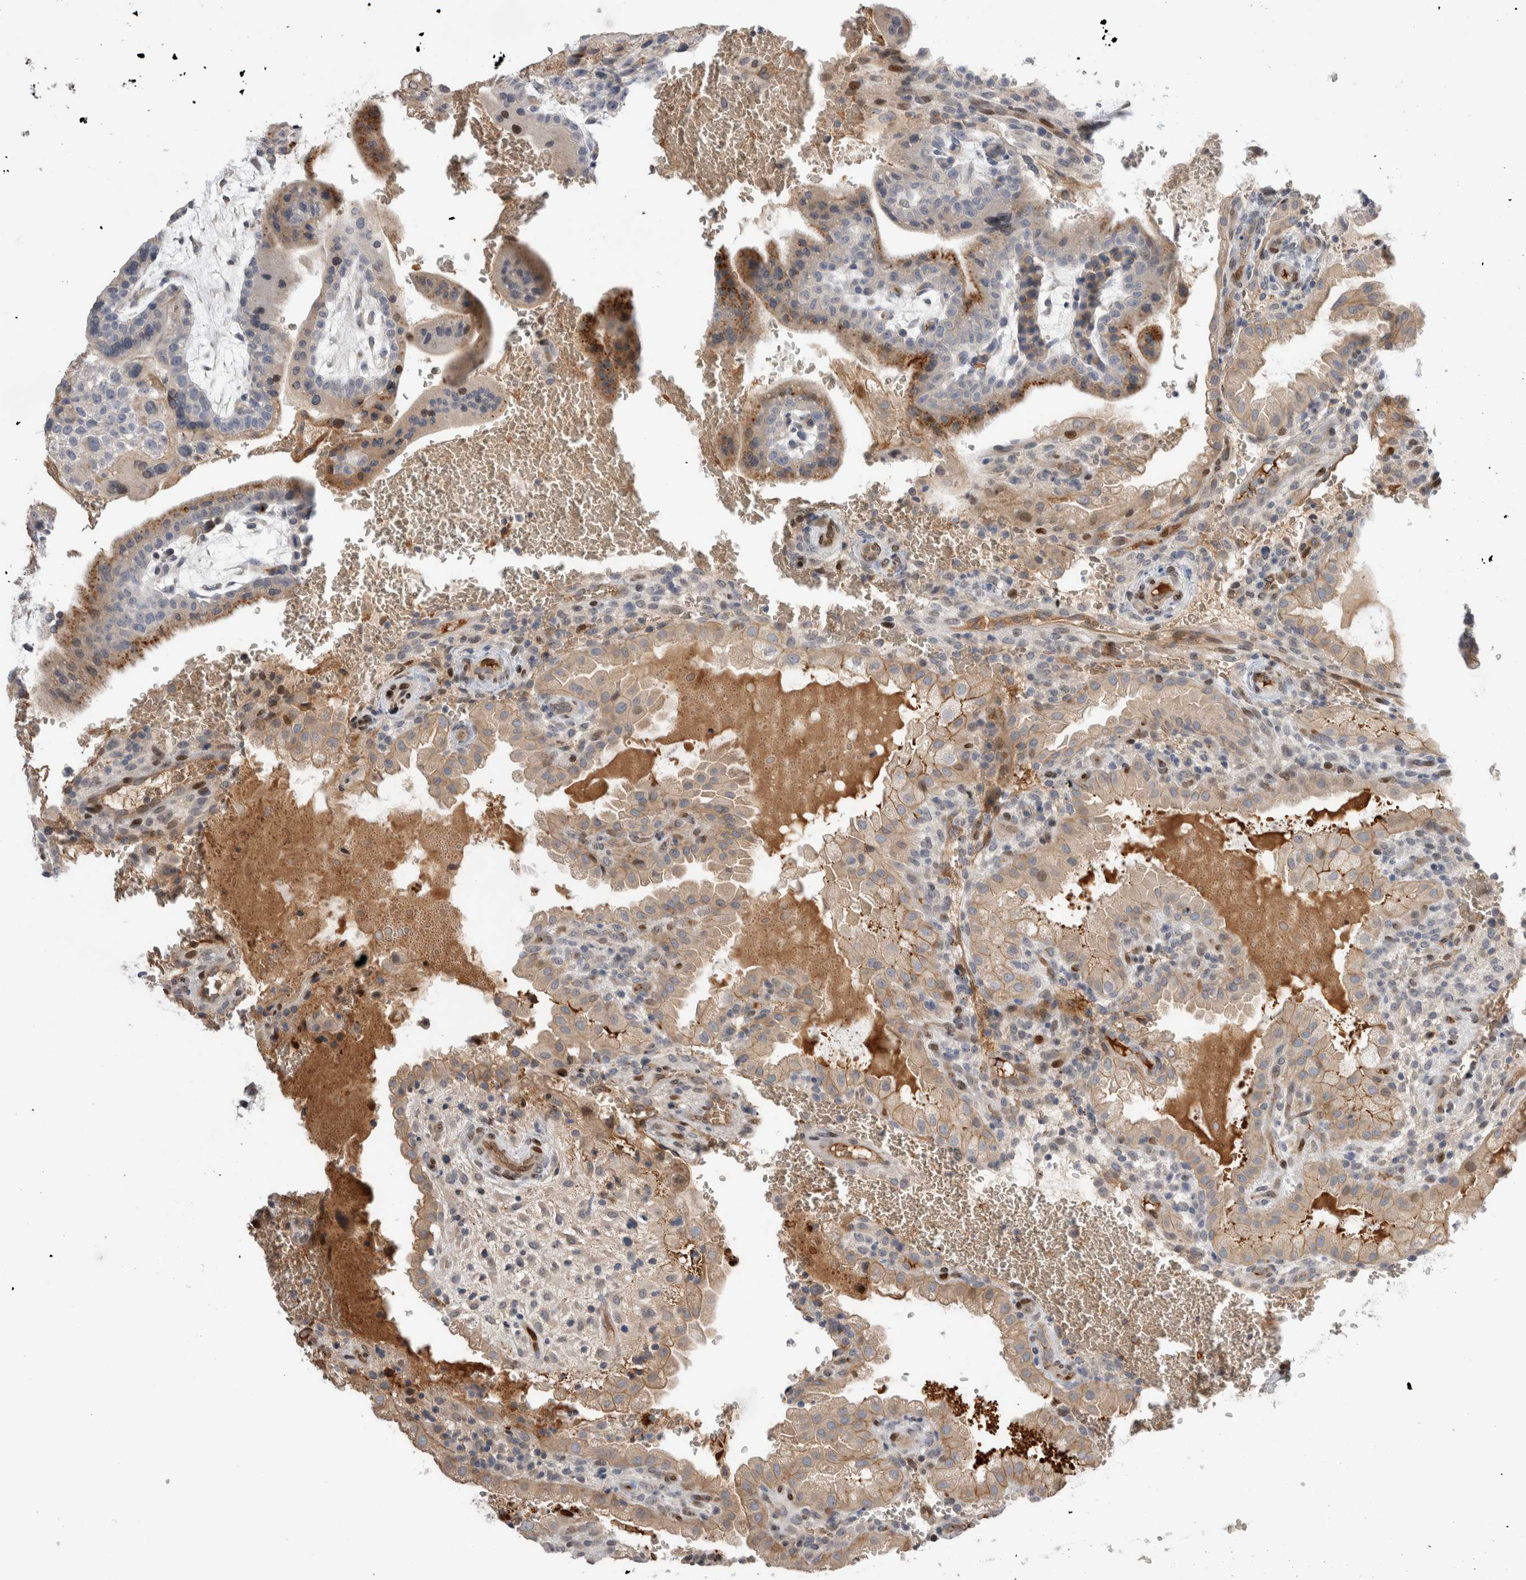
{"staining": {"intensity": "moderate", "quantity": "25%-75%", "location": "cytoplasmic/membranous,nuclear"}, "tissue": "placenta", "cell_type": "Trophoblastic cells", "image_type": "normal", "snomed": [{"axis": "morphology", "description": "Normal tissue, NOS"}, {"axis": "topography", "description": "Placenta"}], "caption": "An IHC histopathology image of normal tissue is shown. Protein staining in brown labels moderate cytoplasmic/membranous,nuclear positivity in placenta within trophoblastic cells.", "gene": "DMTN", "patient": {"sex": "female", "age": 35}}